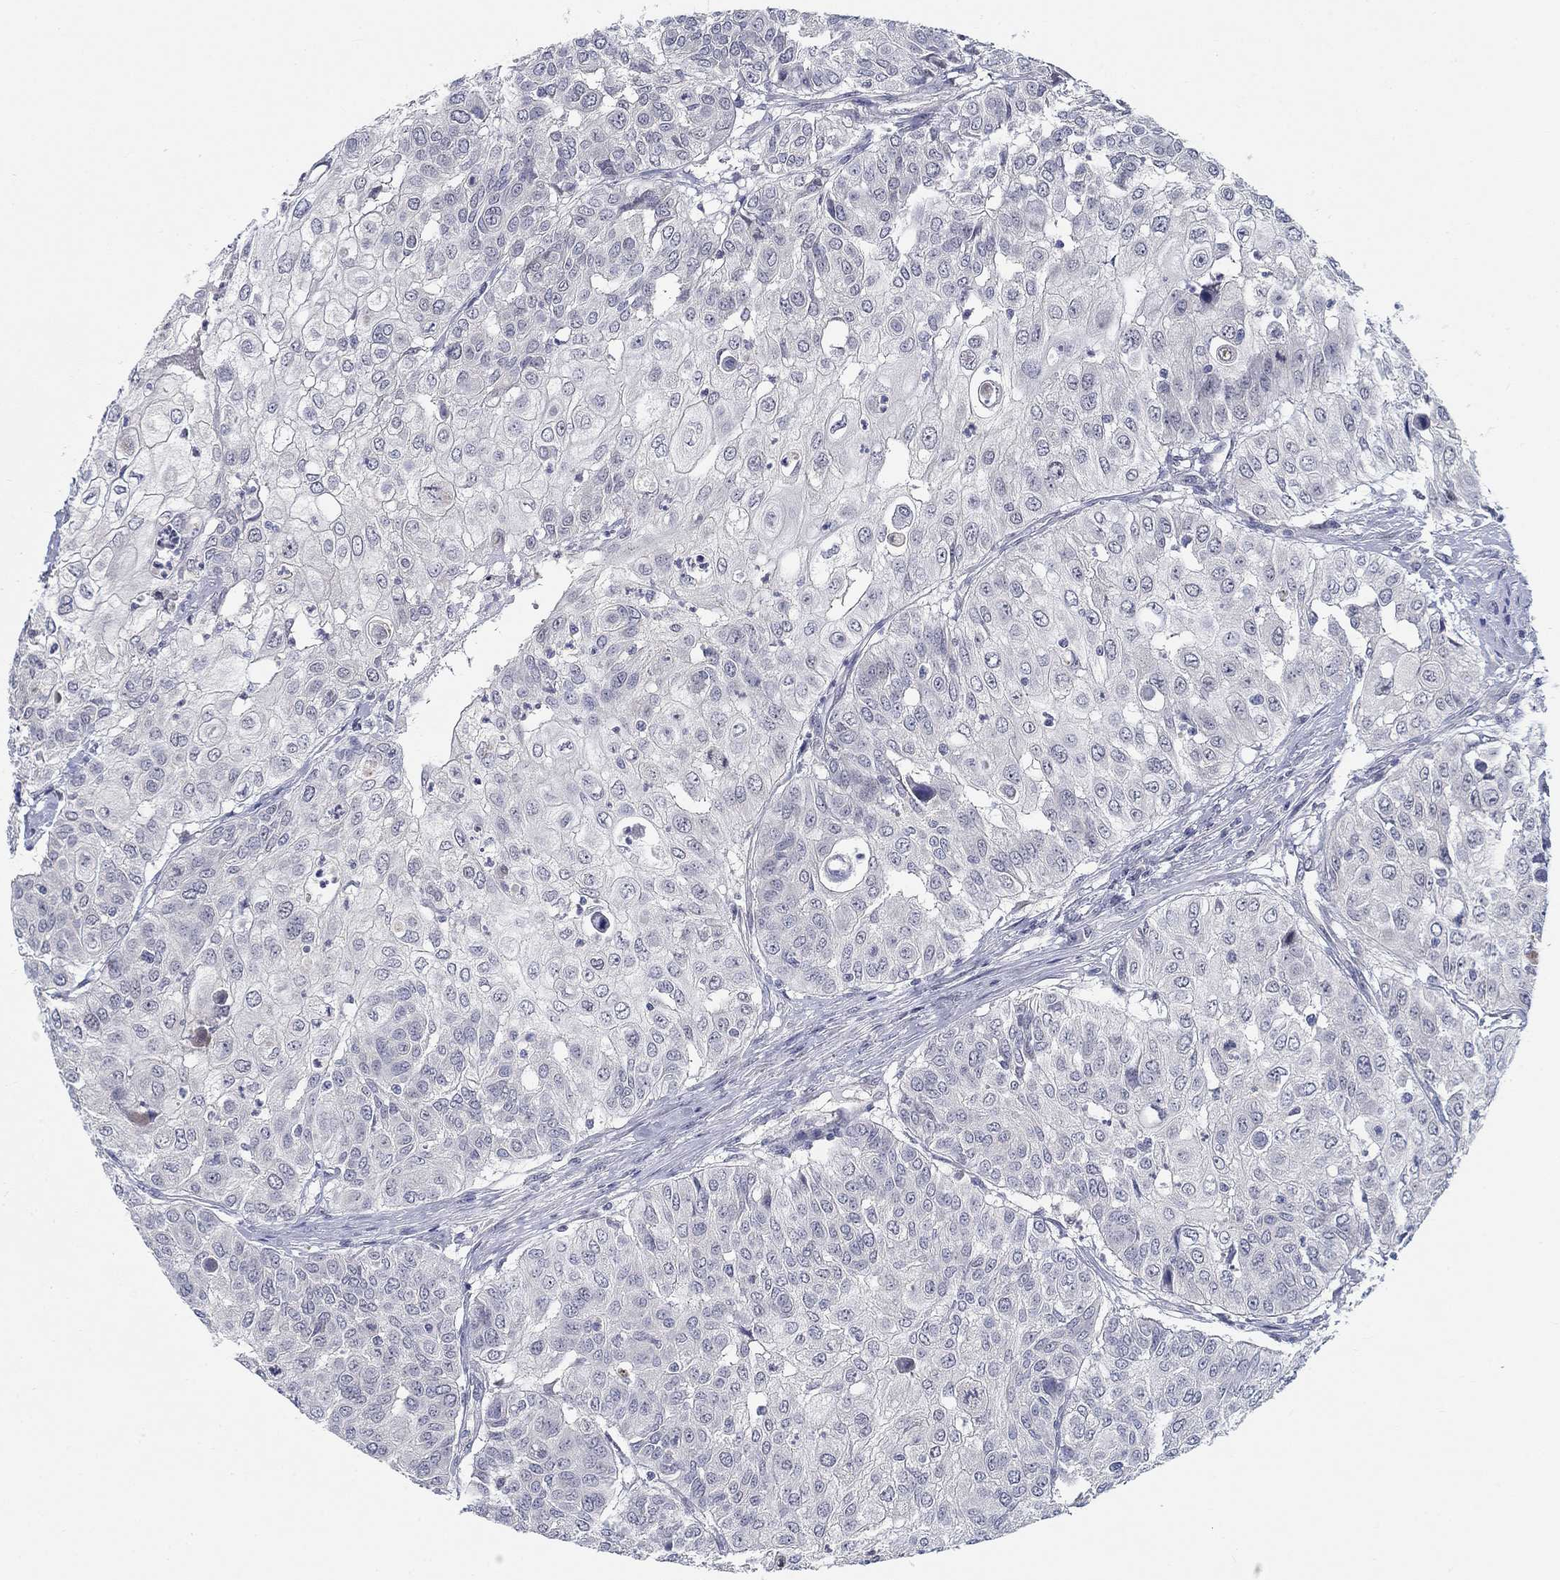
{"staining": {"intensity": "negative", "quantity": "none", "location": "none"}, "tissue": "urothelial cancer", "cell_type": "Tumor cells", "image_type": "cancer", "snomed": [{"axis": "morphology", "description": "Urothelial carcinoma, High grade"}, {"axis": "topography", "description": "Urinary bladder"}], "caption": "The immunohistochemistry histopathology image has no significant staining in tumor cells of urothelial cancer tissue.", "gene": "SMIM18", "patient": {"sex": "female", "age": 79}}